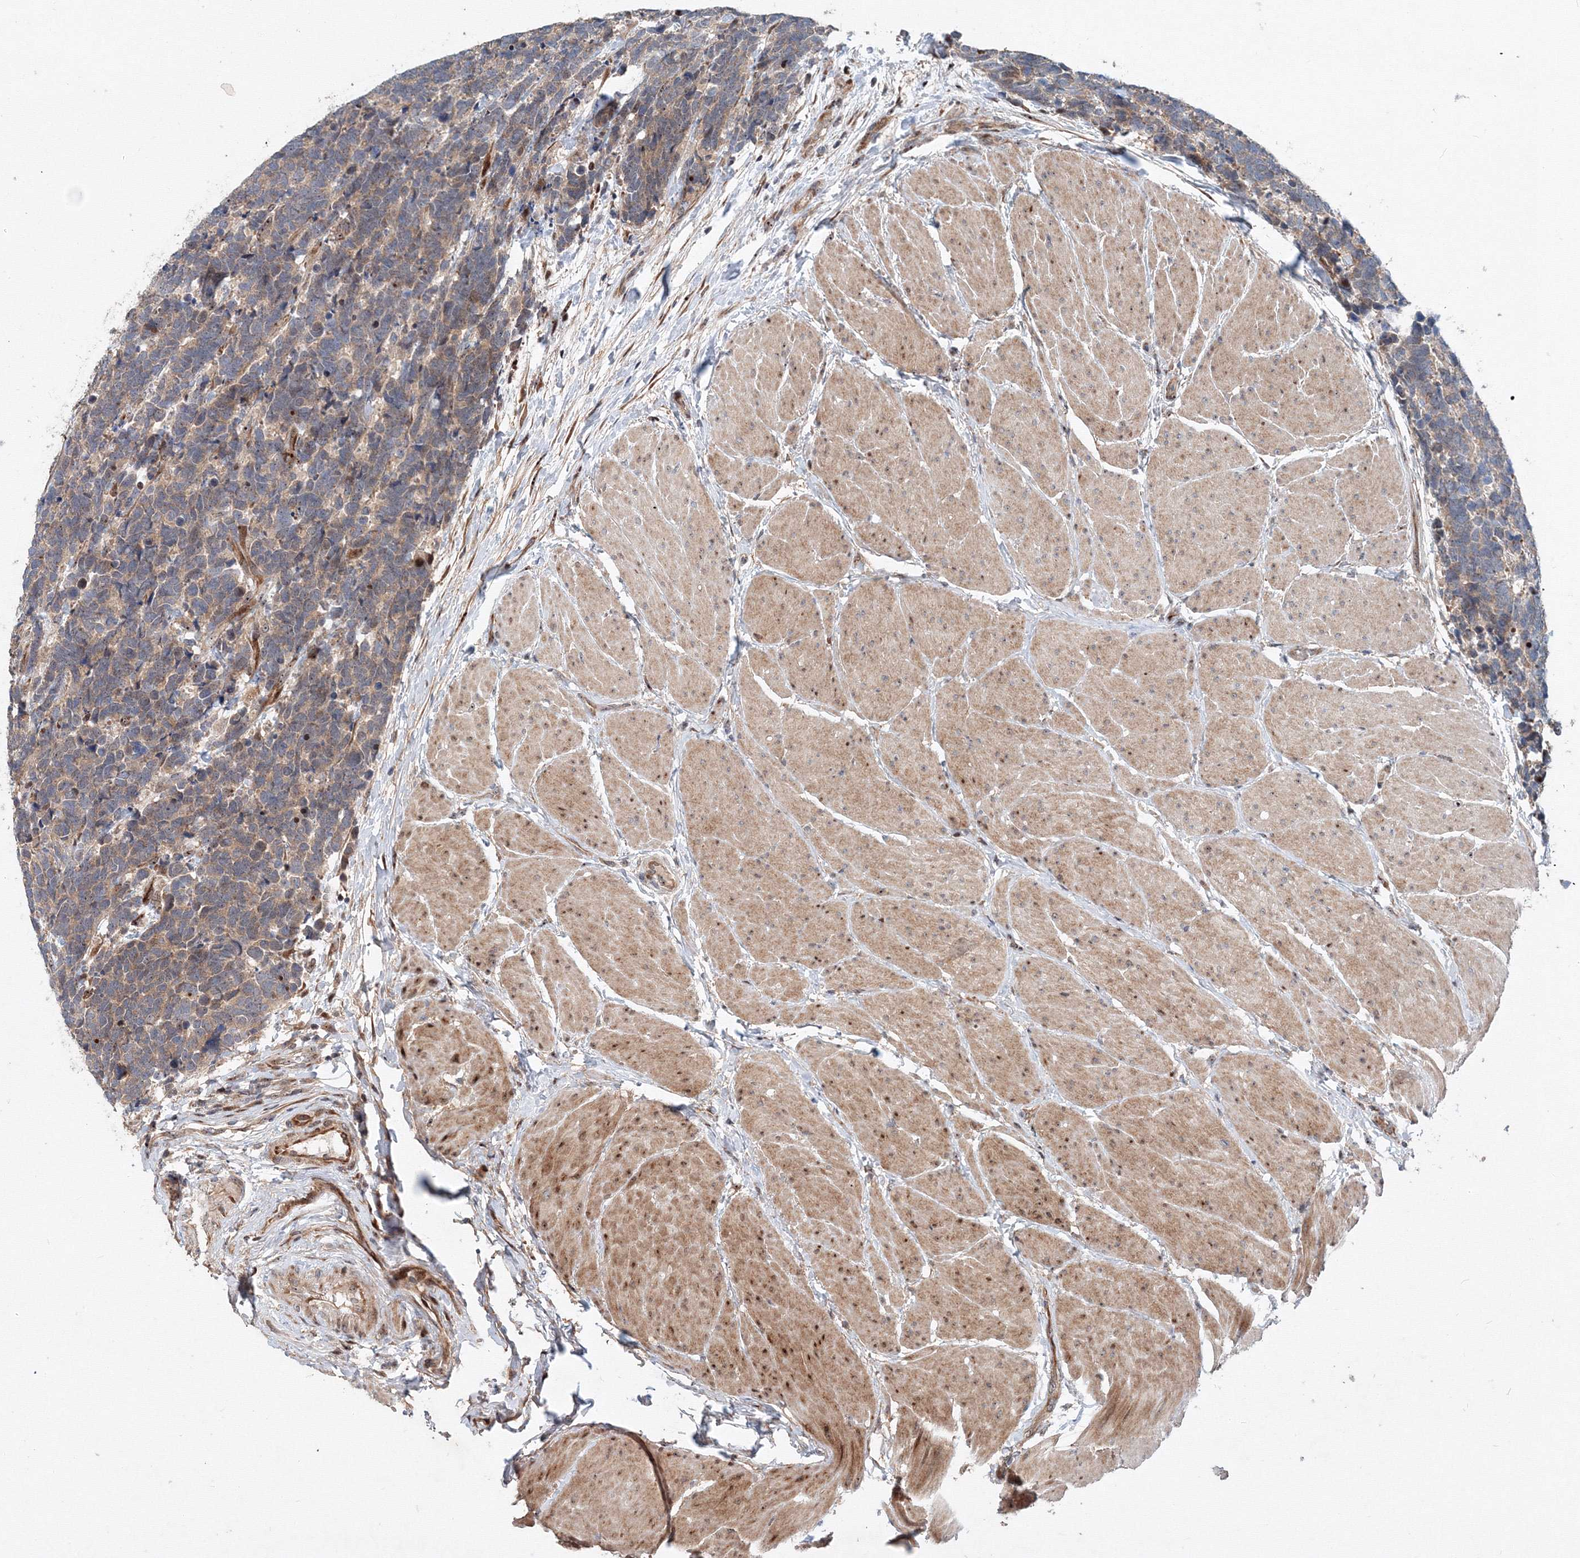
{"staining": {"intensity": "weak", "quantity": ">75%", "location": "cytoplasmic/membranous"}, "tissue": "carcinoid", "cell_type": "Tumor cells", "image_type": "cancer", "snomed": [{"axis": "morphology", "description": "Carcinoma, NOS"}, {"axis": "morphology", "description": "Carcinoid, malignant, NOS"}, {"axis": "topography", "description": "Urinary bladder"}], "caption": "Carcinoid was stained to show a protein in brown. There is low levels of weak cytoplasmic/membranous staining in approximately >75% of tumor cells.", "gene": "ANKAR", "patient": {"sex": "male", "age": 57}}